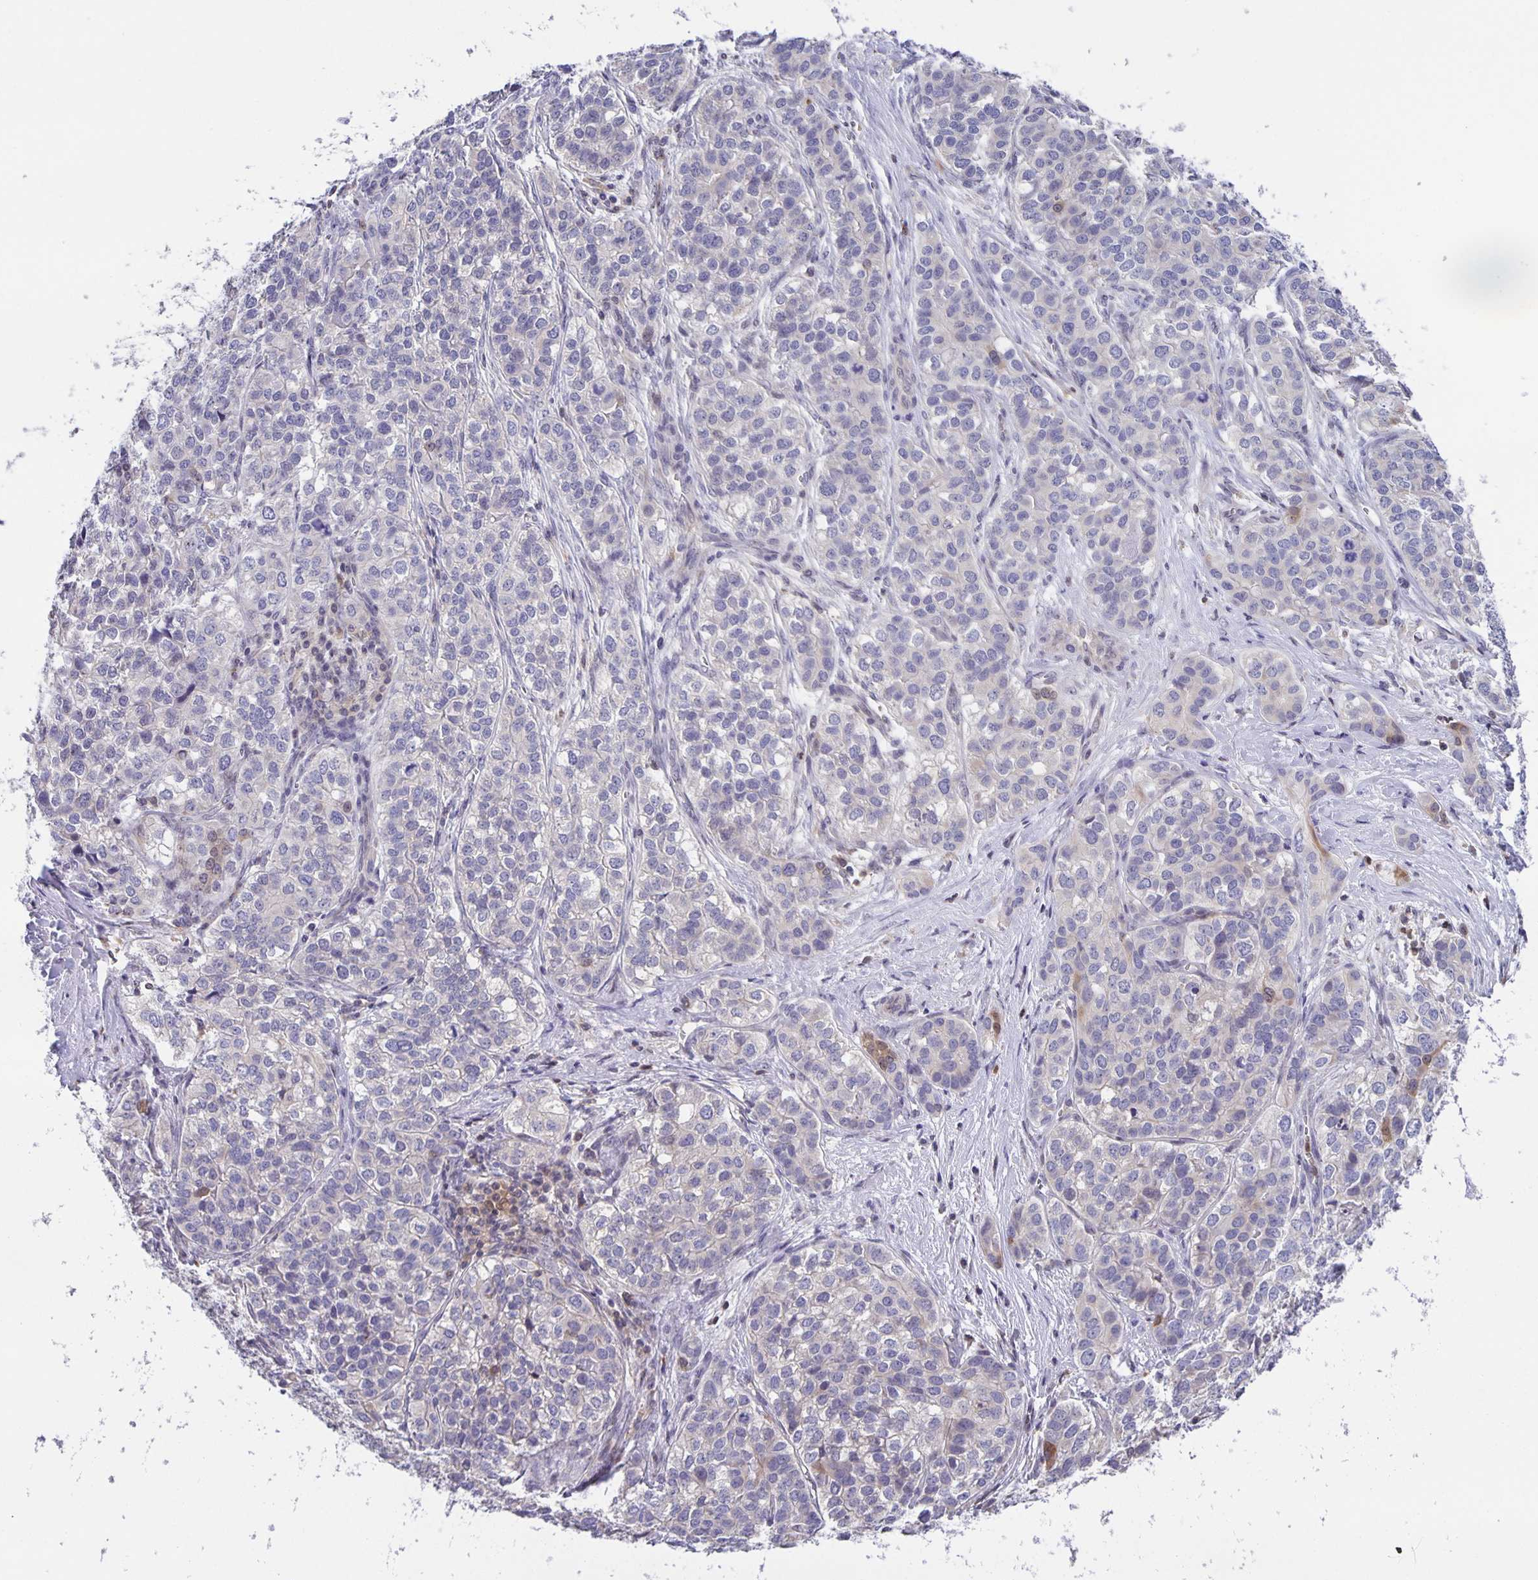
{"staining": {"intensity": "negative", "quantity": "none", "location": "none"}, "tissue": "liver cancer", "cell_type": "Tumor cells", "image_type": "cancer", "snomed": [{"axis": "morphology", "description": "Cholangiocarcinoma"}, {"axis": "topography", "description": "Liver"}], "caption": "The image shows no significant expression in tumor cells of liver cancer (cholangiocarcinoma). Brightfield microscopy of immunohistochemistry (IHC) stained with DAB (brown) and hematoxylin (blue), captured at high magnification.", "gene": "MARCHF6", "patient": {"sex": "male", "age": 56}}